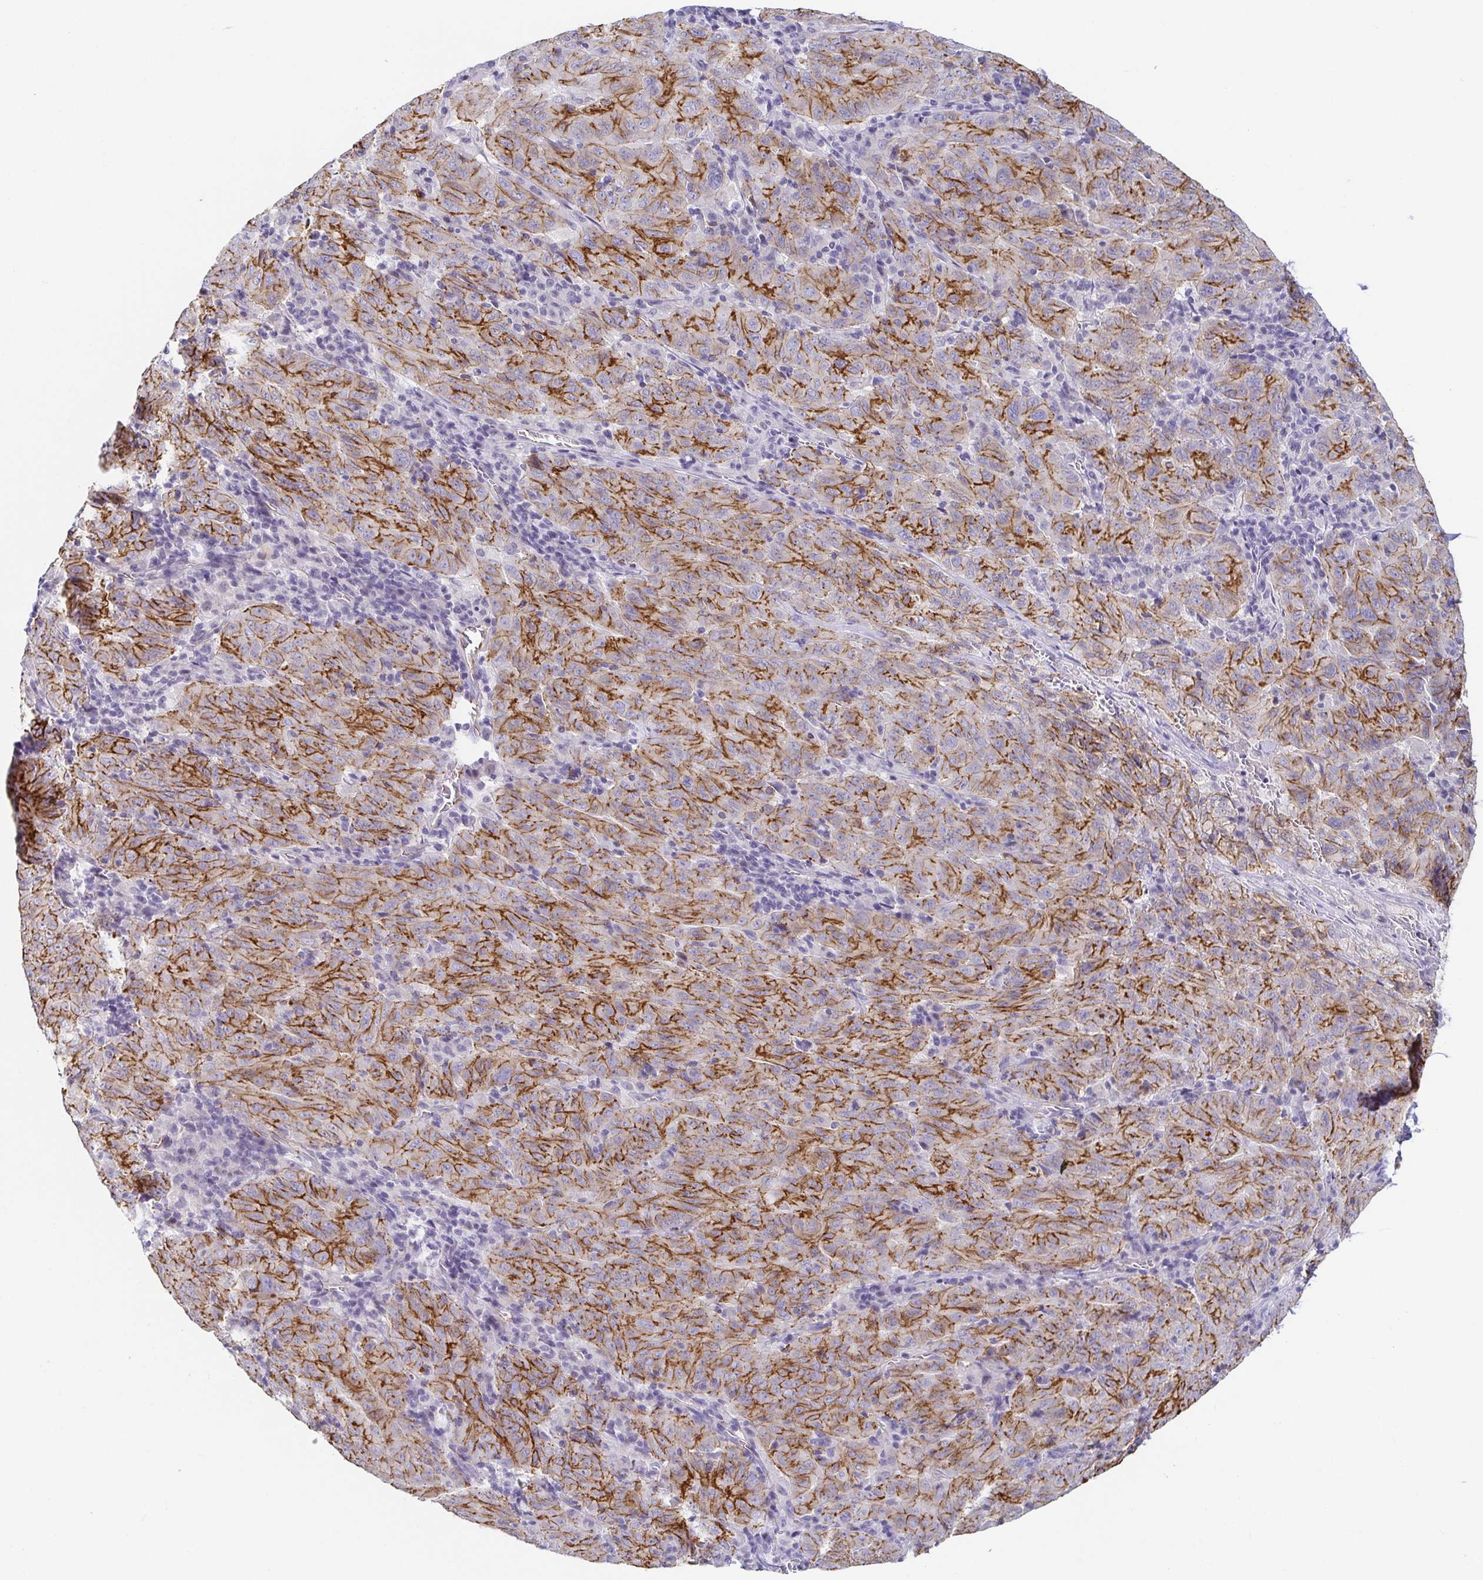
{"staining": {"intensity": "strong", "quantity": "25%-75%", "location": "cytoplasmic/membranous"}, "tissue": "pancreatic cancer", "cell_type": "Tumor cells", "image_type": "cancer", "snomed": [{"axis": "morphology", "description": "Adenocarcinoma, NOS"}, {"axis": "topography", "description": "Pancreas"}], "caption": "A histopathology image showing strong cytoplasmic/membranous expression in about 25%-75% of tumor cells in adenocarcinoma (pancreatic), as visualized by brown immunohistochemical staining.", "gene": "PIWIL3", "patient": {"sex": "male", "age": 63}}